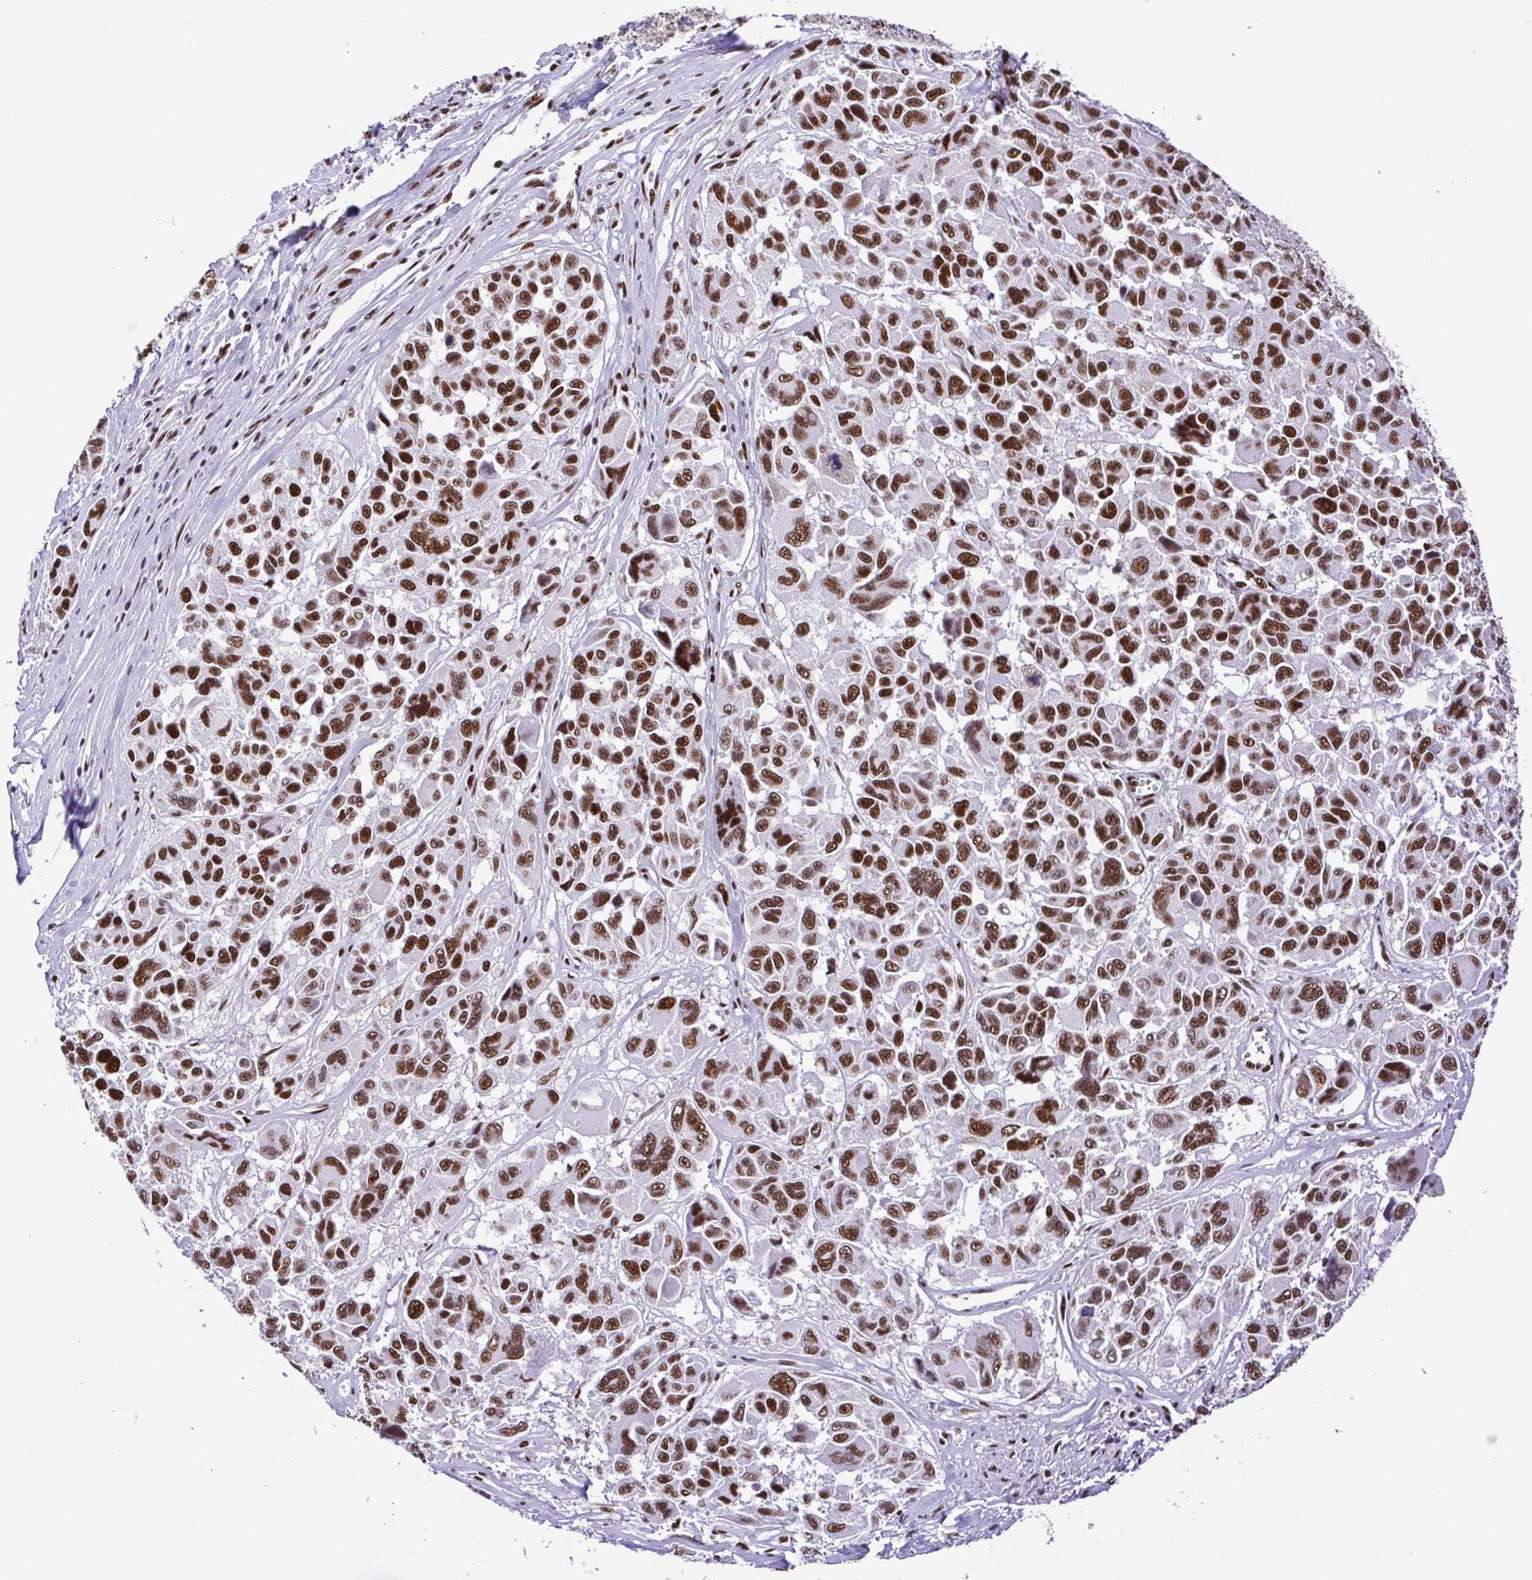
{"staining": {"intensity": "strong", "quantity": ">75%", "location": "nuclear"}, "tissue": "melanoma", "cell_type": "Tumor cells", "image_type": "cancer", "snomed": [{"axis": "morphology", "description": "Malignant melanoma, NOS"}, {"axis": "topography", "description": "Skin"}], "caption": "A brown stain highlights strong nuclear staining of a protein in malignant melanoma tumor cells. (DAB IHC with brightfield microscopy, high magnification).", "gene": "TRIM28", "patient": {"sex": "female", "age": 66}}